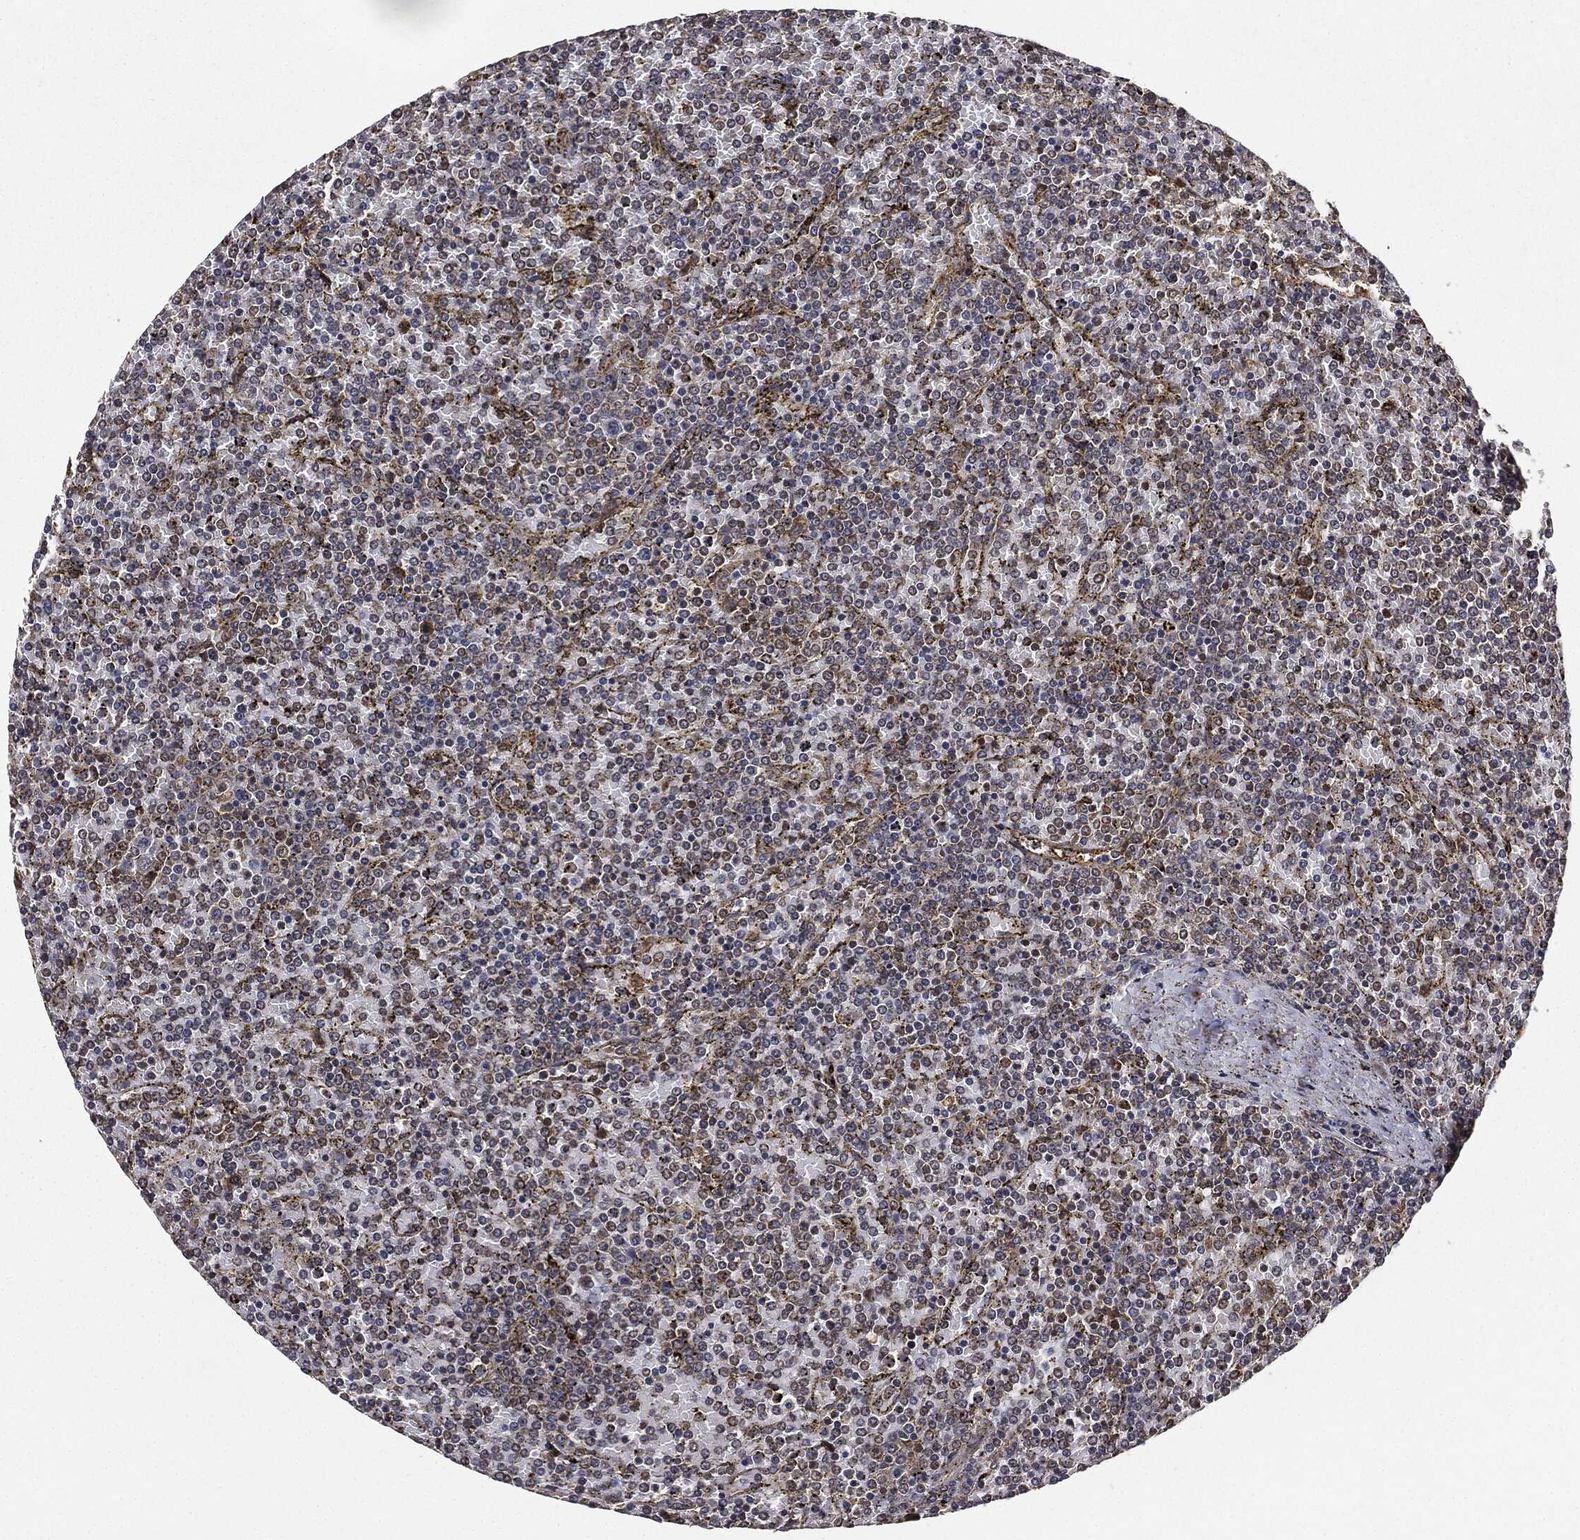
{"staining": {"intensity": "negative", "quantity": "none", "location": "none"}, "tissue": "lymphoma", "cell_type": "Tumor cells", "image_type": "cancer", "snomed": [{"axis": "morphology", "description": "Malignant lymphoma, non-Hodgkin's type, Low grade"}, {"axis": "topography", "description": "Spleen"}], "caption": "The image shows no staining of tumor cells in malignant lymphoma, non-Hodgkin's type (low-grade).", "gene": "MIER2", "patient": {"sex": "female", "age": 77}}